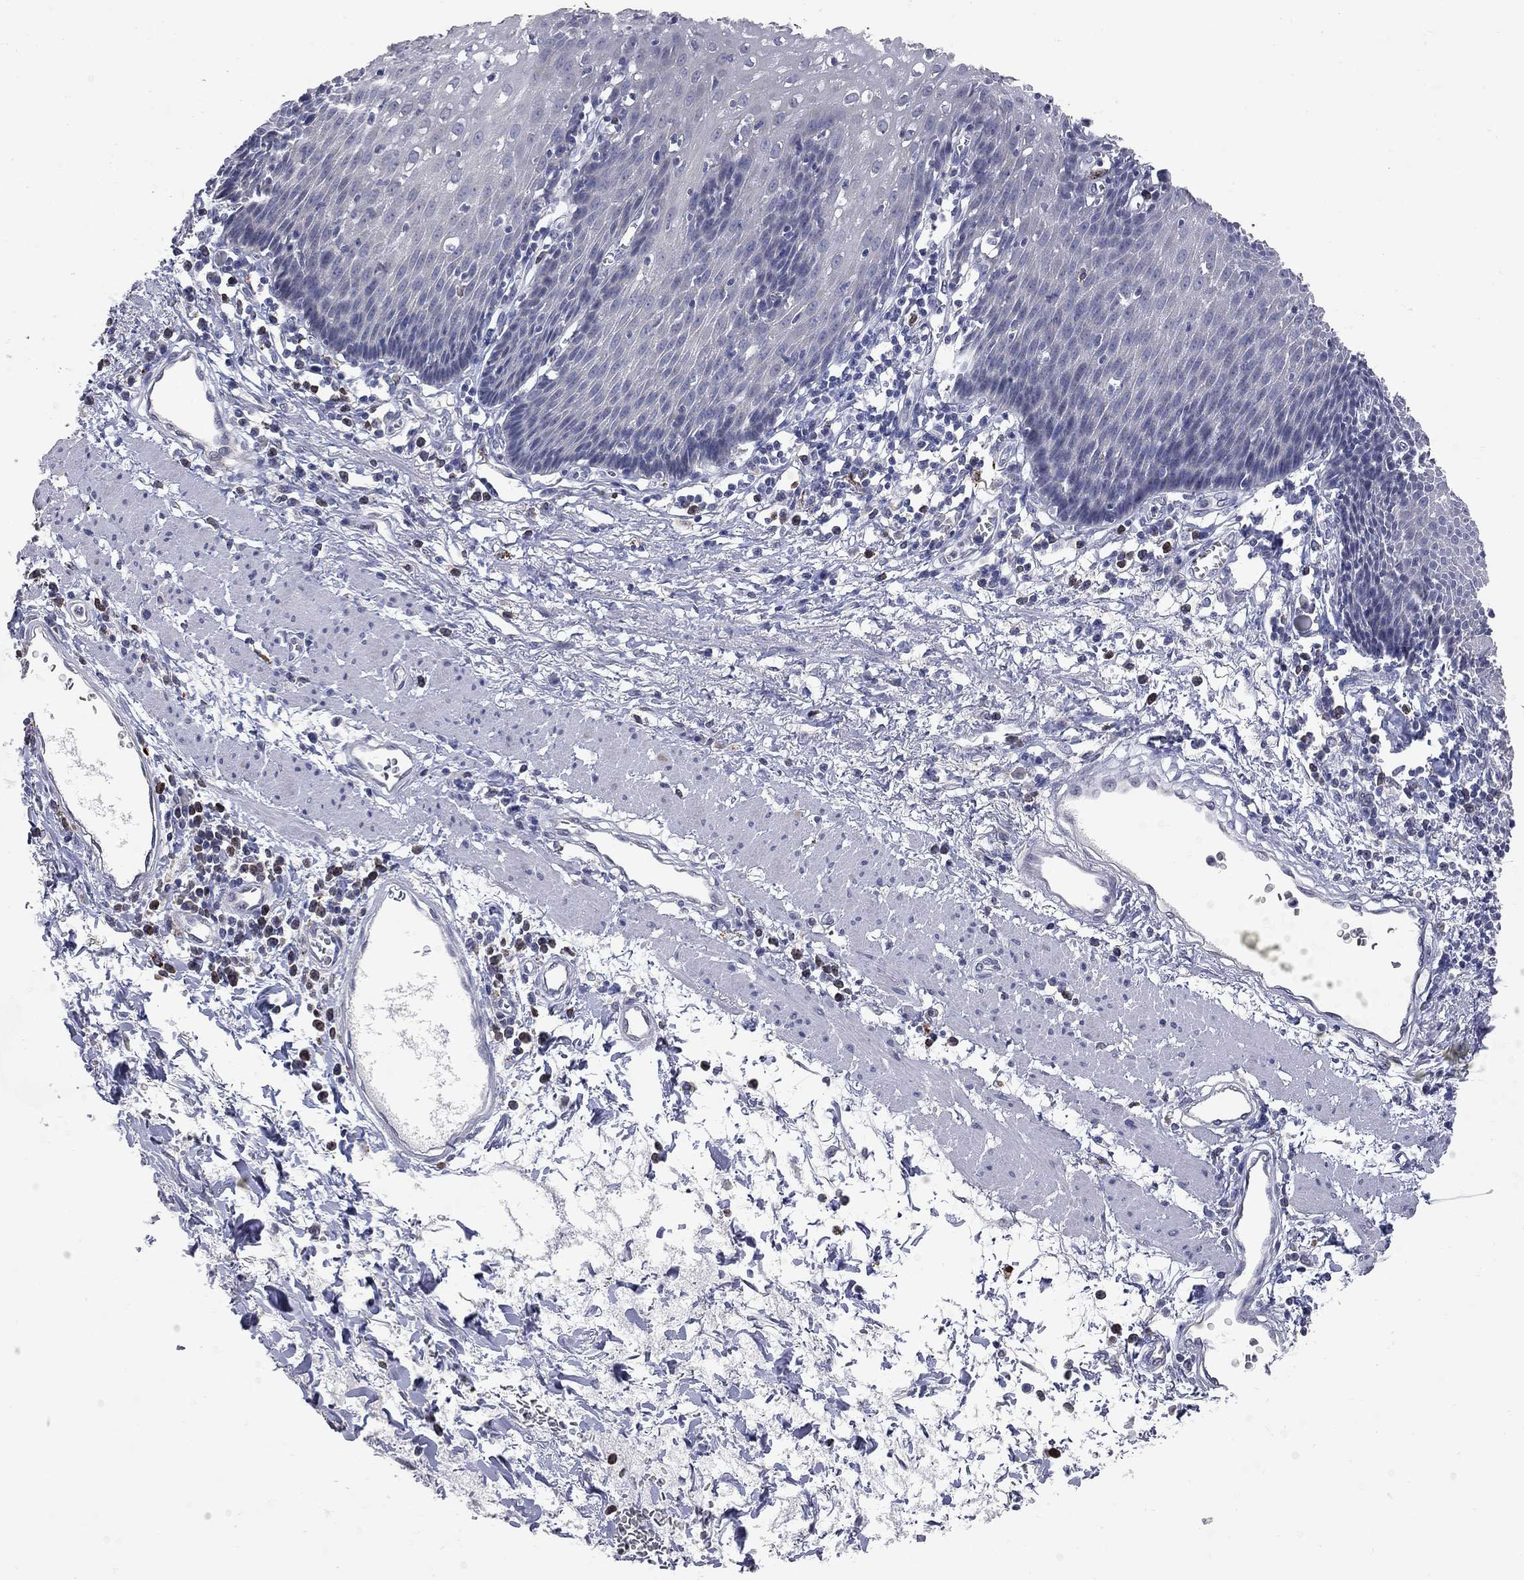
{"staining": {"intensity": "negative", "quantity": "none", "location": "none"}, "tissue": "esophagus", "cell_type": "Squamous epithelial cells", "image_type": "normal", "snomed": [{"axis": "morphology", "description": "Normal tissue, NOS"}, {"axis": "topography", "description": "Esophagus"}], "caption": "Immunohistochemical staining of normal esophagus displays no significant staining in squamous epithelial cells. (DAB (3,3'-diaminobenzidine) immunohistochemistry (IHC) with hematoxylin counter stain).", "gene": "NOS2", "patient": {"sex": "male", "age": 57}}